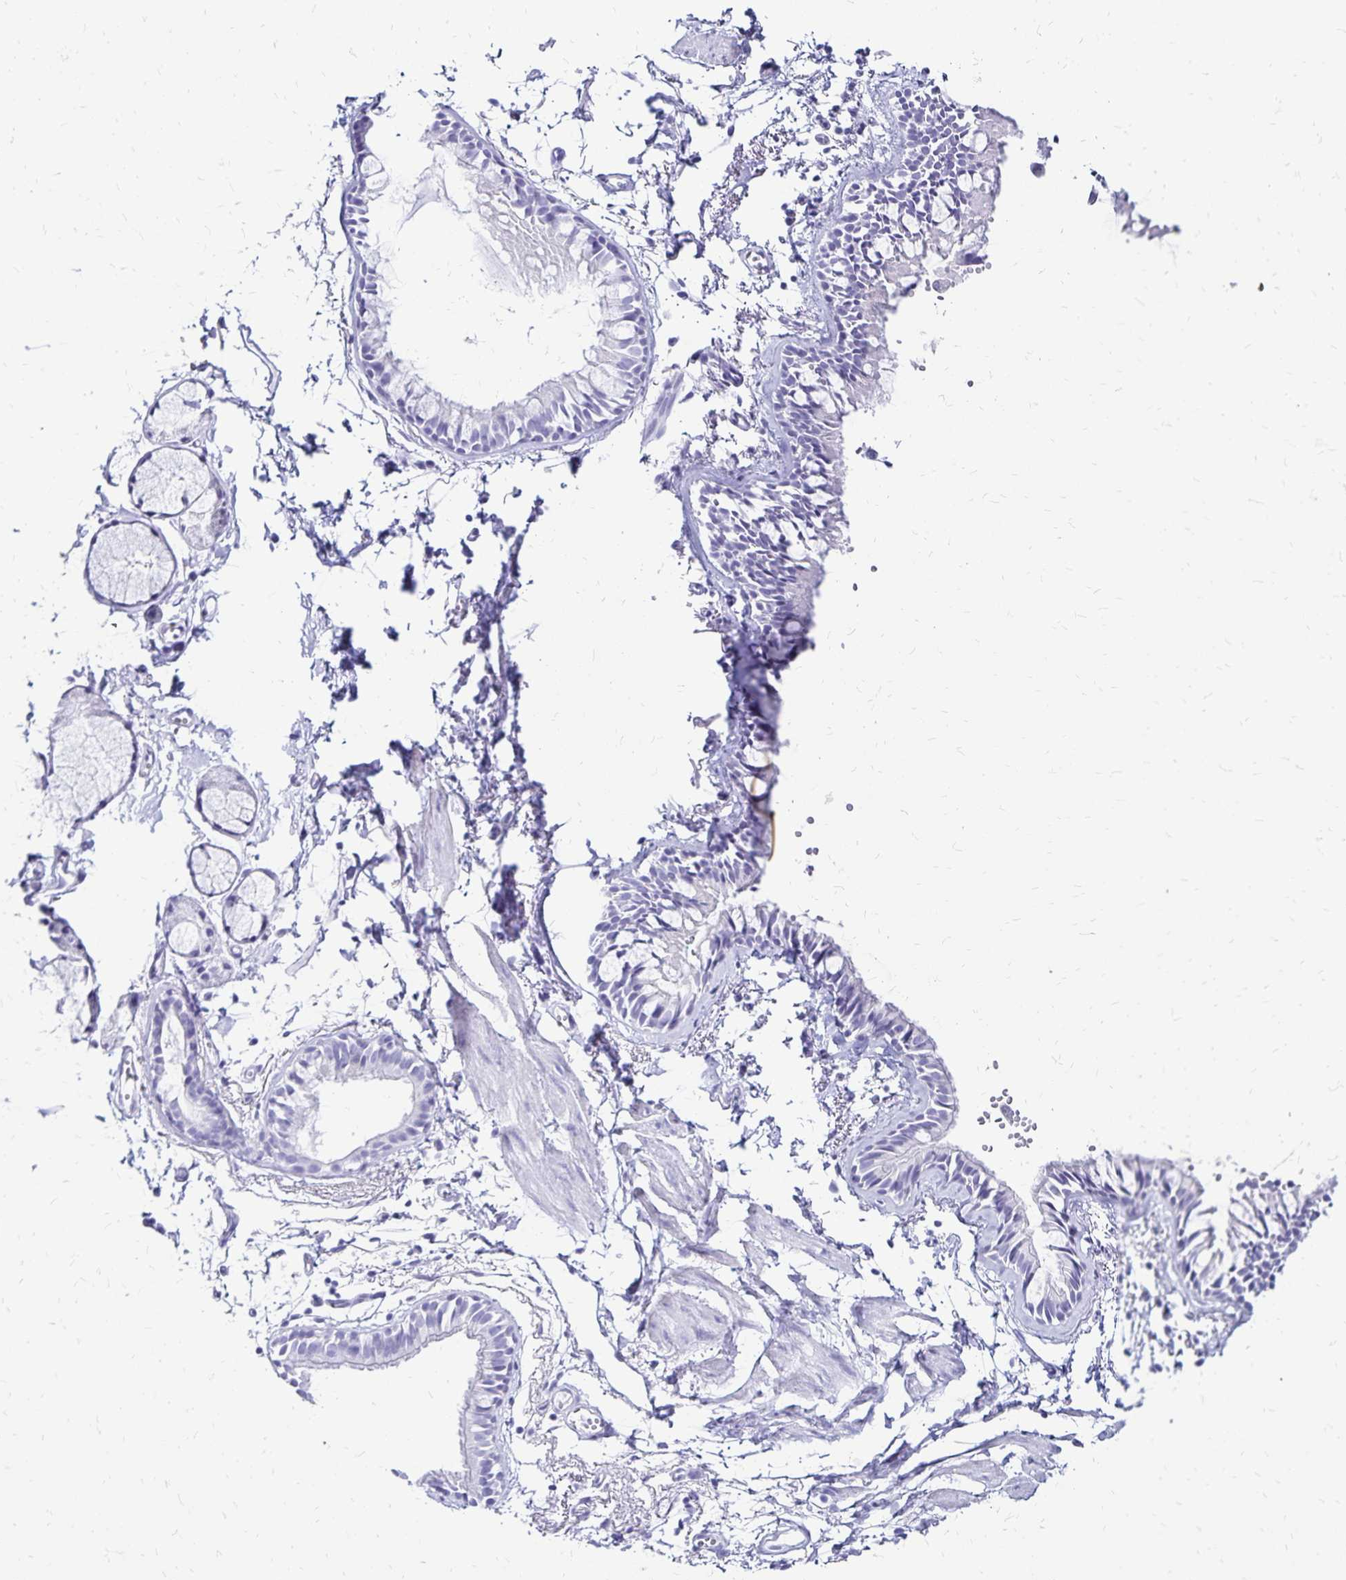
{"staining": {"intensity": "negative", "quantity": "none", "location": "none"}, "tissue": "bronchus", "cell_type": "Respiratory epithelial cells", "image_type": "normal", "snomed": [{"axis": "morphology", "description": "Normal tissue, NOS"}, {"axis": "topography", "description": "Bronchus"}], "caption": "This is an immunohistochemistry micrograph of unremarkable bronchus. There is no staining in respiratory epithelial cells.", "gene": "LIN28B", "patient": {"sex": "female", "age": 59}}